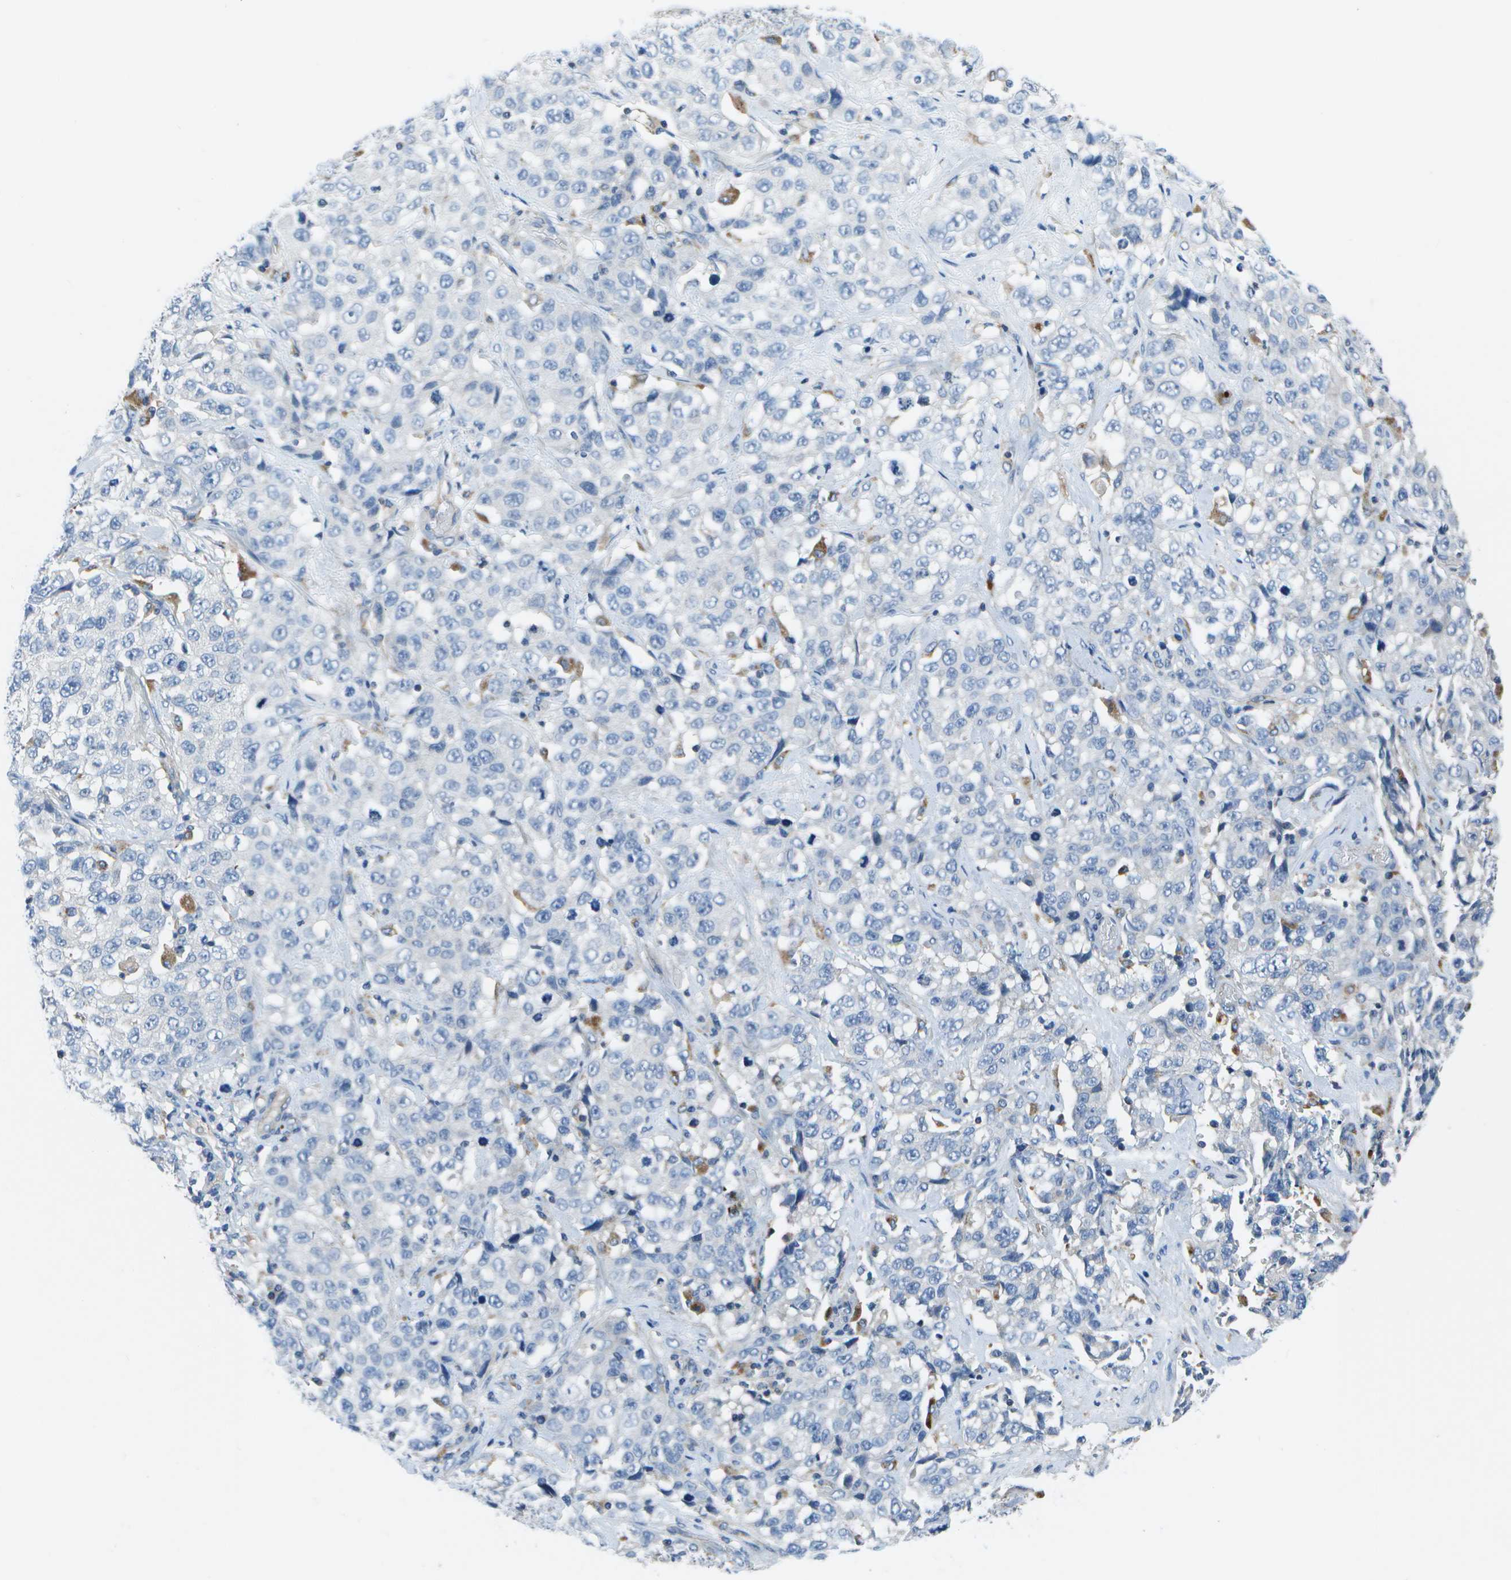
{"staining": {"intensity": "negative", "quantity": "none", "location": "none"}, "tissue": "stomach cancer", "cell_type": "Tumor cells", "image_type": "cancer", "snomed": [{"axis": "morphology", "description": "Normal tissue, NOS"}, {"axis": "morphology", "description": "Adenocarcinoma, NOS"}, {"axis": "topography", "description": "Stomach"}], "caption": "A high-resolution photomicrograph shows IHC staining of stomach cancer, which reveals no significant positivity in tumor cells.", "gene": "DCT", "patient": {"sex": "male", "age": 48}}